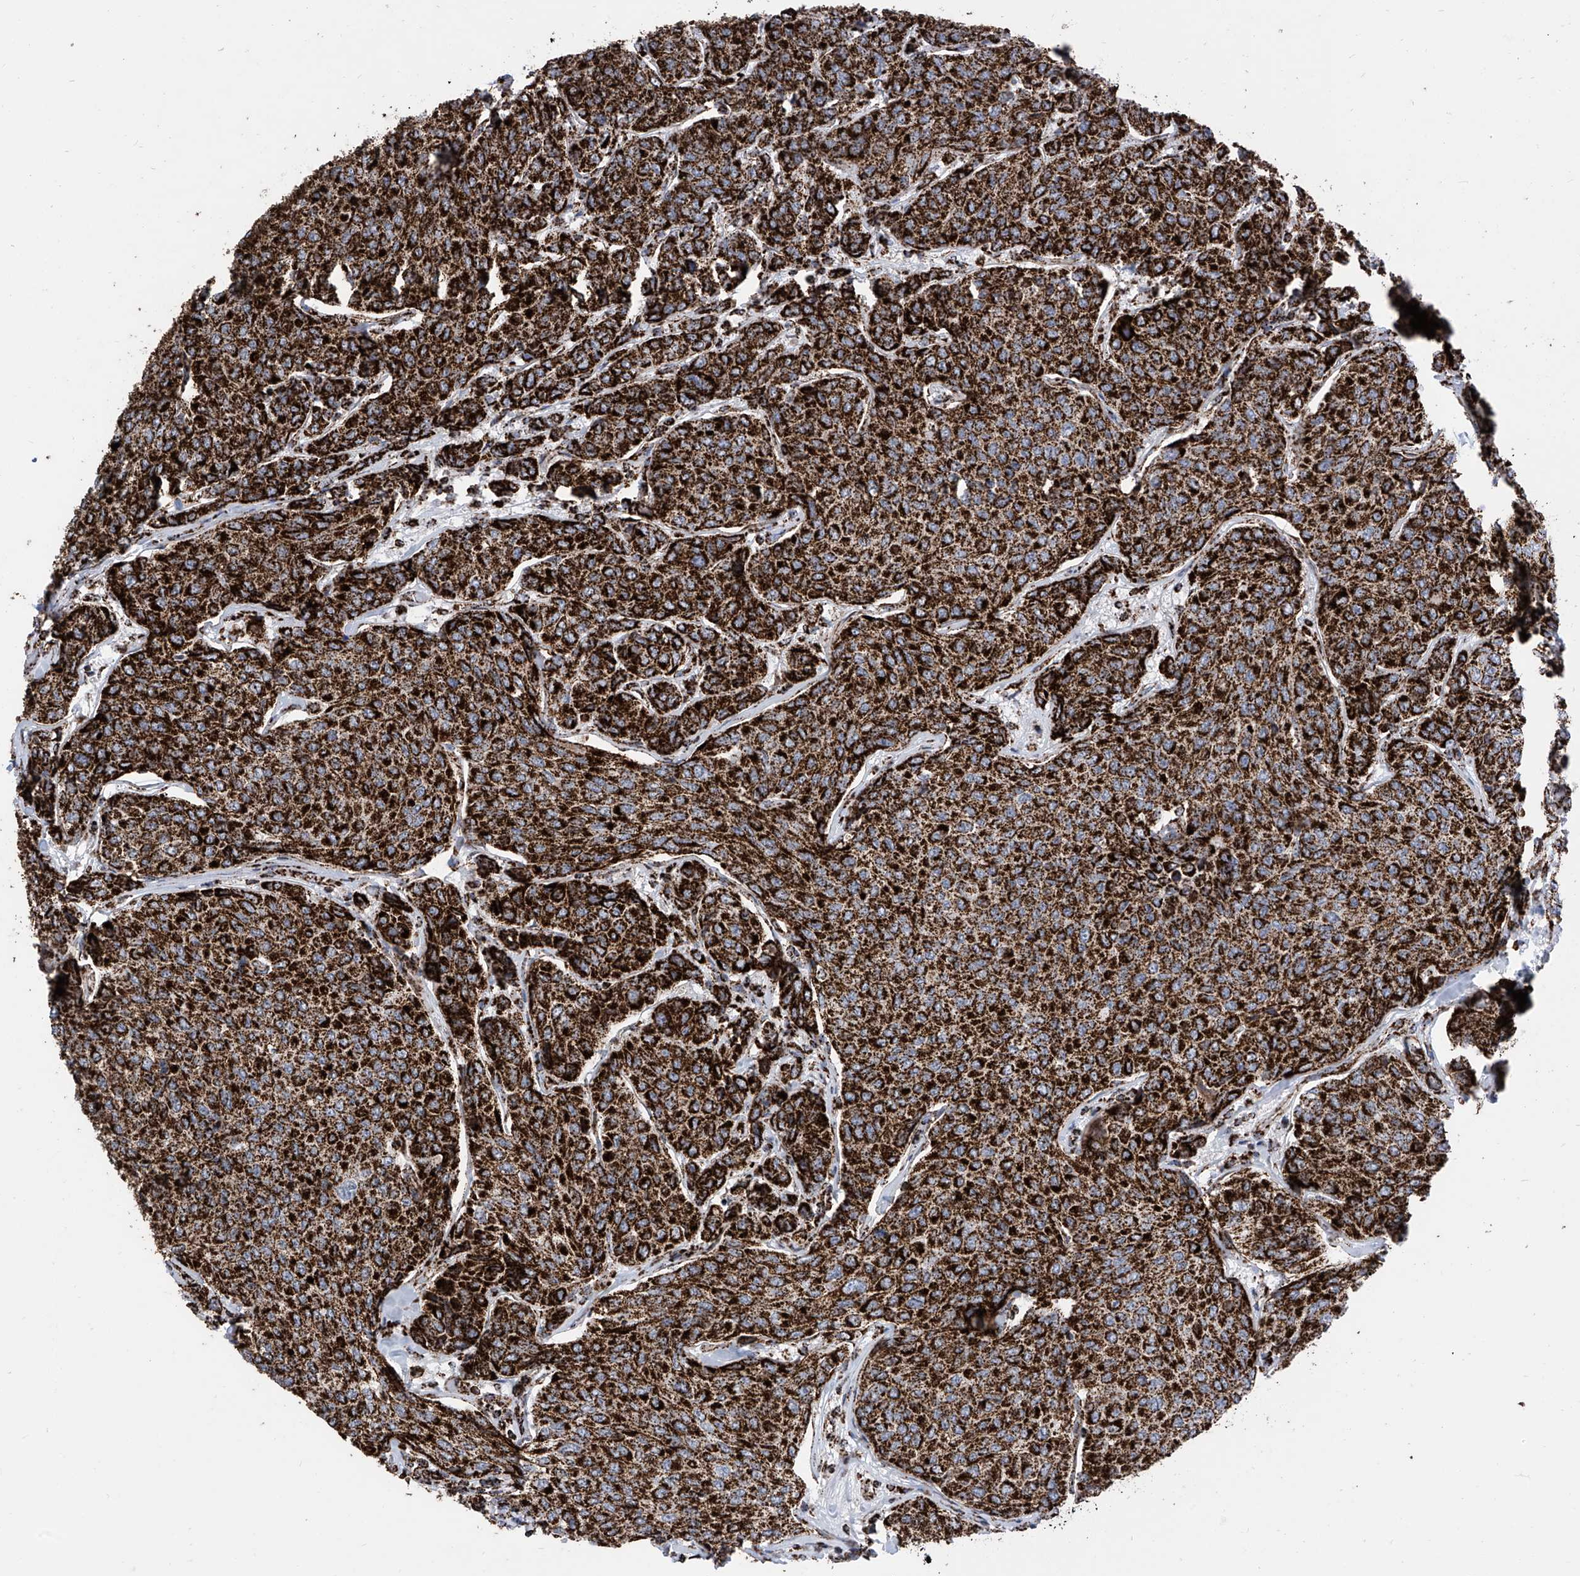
{"staining": {"intensity": "strong", "quantity": ">75%", "location": "cytoplasmic/membranous"}, "tissue": "breast cancer", "cell_type": "Tumor cells", "image_type": "cancer", "snomed": [{"axis": "morphology", "description": "Duct carcinoma"}, {"axis": "topography", "description": "Breast"}], "caption": "Protein analysis of invasive ductal carcinoma (breast) tissue shows strong cytoplasmic/membranous expression in approximately >75% of tumor cells.", "gene": "COX5B", "patient": {"sex": "female", "age": 55}}